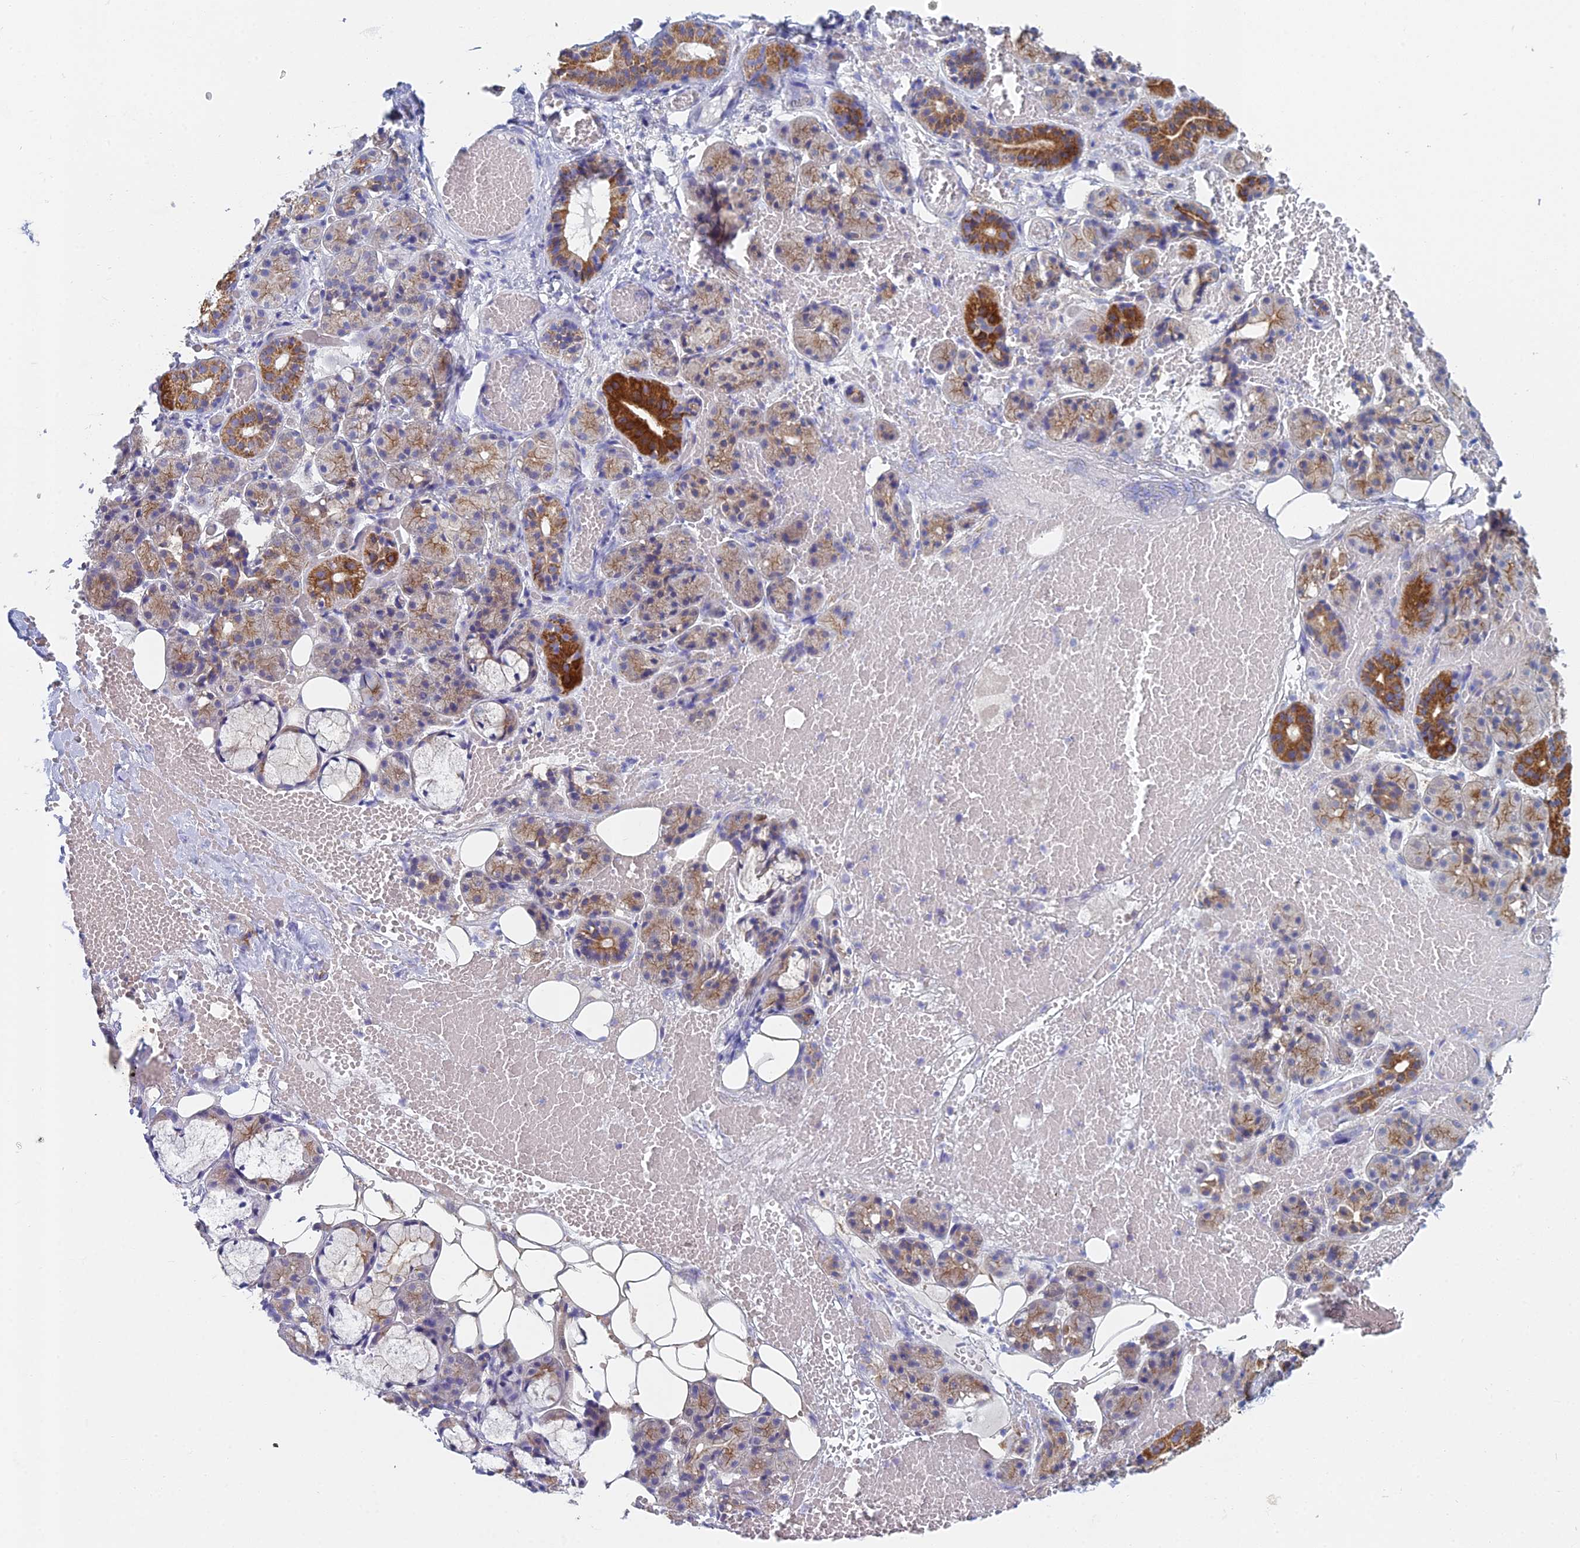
{"staining": {"intensity": "strong", "quantity": "25%-75%", "location": "cytoplasmic/membranous"}, "tissue": "salivary gland", "cell_type": "Glandular cells", "image_type": "normal", "snomed": [{"axis": "morphology", "description": "Normal tissue, NOS"}, {"axis": "topography", "description": "Salivary gland"}], "caption": "A high-resolution histopathology image shows immunohistochemistry staining of benign salivary gland, which exhibits strong cytoplasmic/membranous positivity in approximately 25%-75% of glandular cells.", "gene": "CRACR2B", "patient": {"sex": "male", "age": 63}}